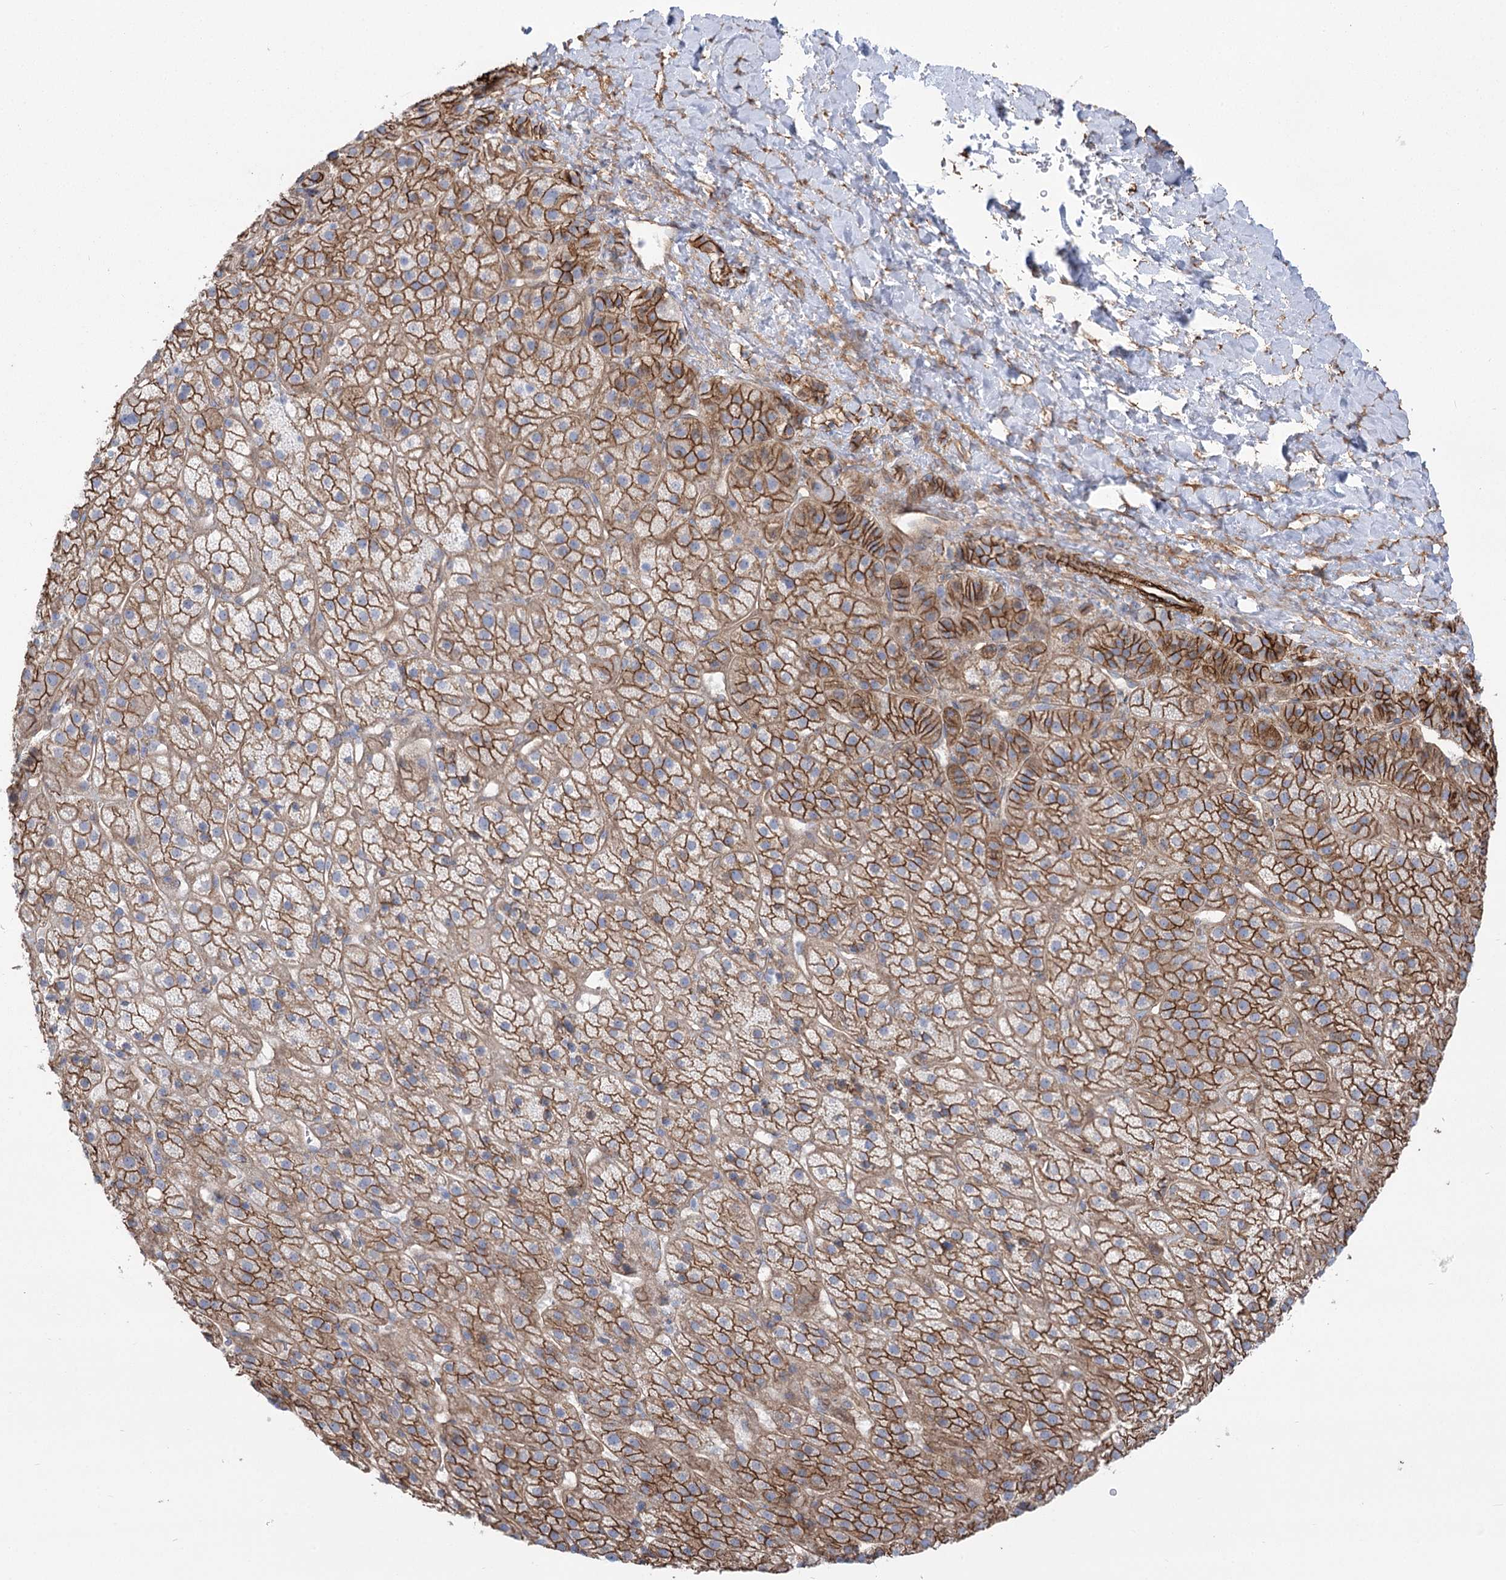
{"staining": {"intensity": "strong", "quantity": ">75%", "location": "cytoplasmic/membranous"}, "tissue": "adrenal gland", "cell_type": "Glandular cells", "image_type": "normal", "snomed": [{"axis": "morphology", "description": "Normal tissue, NOS"}, {"axis": "topography", "description": "Adrenal gland"}], "caption": "IHC (DAB) staining of normal human adrenal gland demonstrates strong cytoplasmic/membranous protein positivity in approximately >75% of glandular cells. The protein of interest is stained brown, and the nuclei are stained in blue (DAB IHC with brightfield microscopy, high magnification).", "gene": "PLEKHA5", "patient": {"sex": "female", "age": 57}}